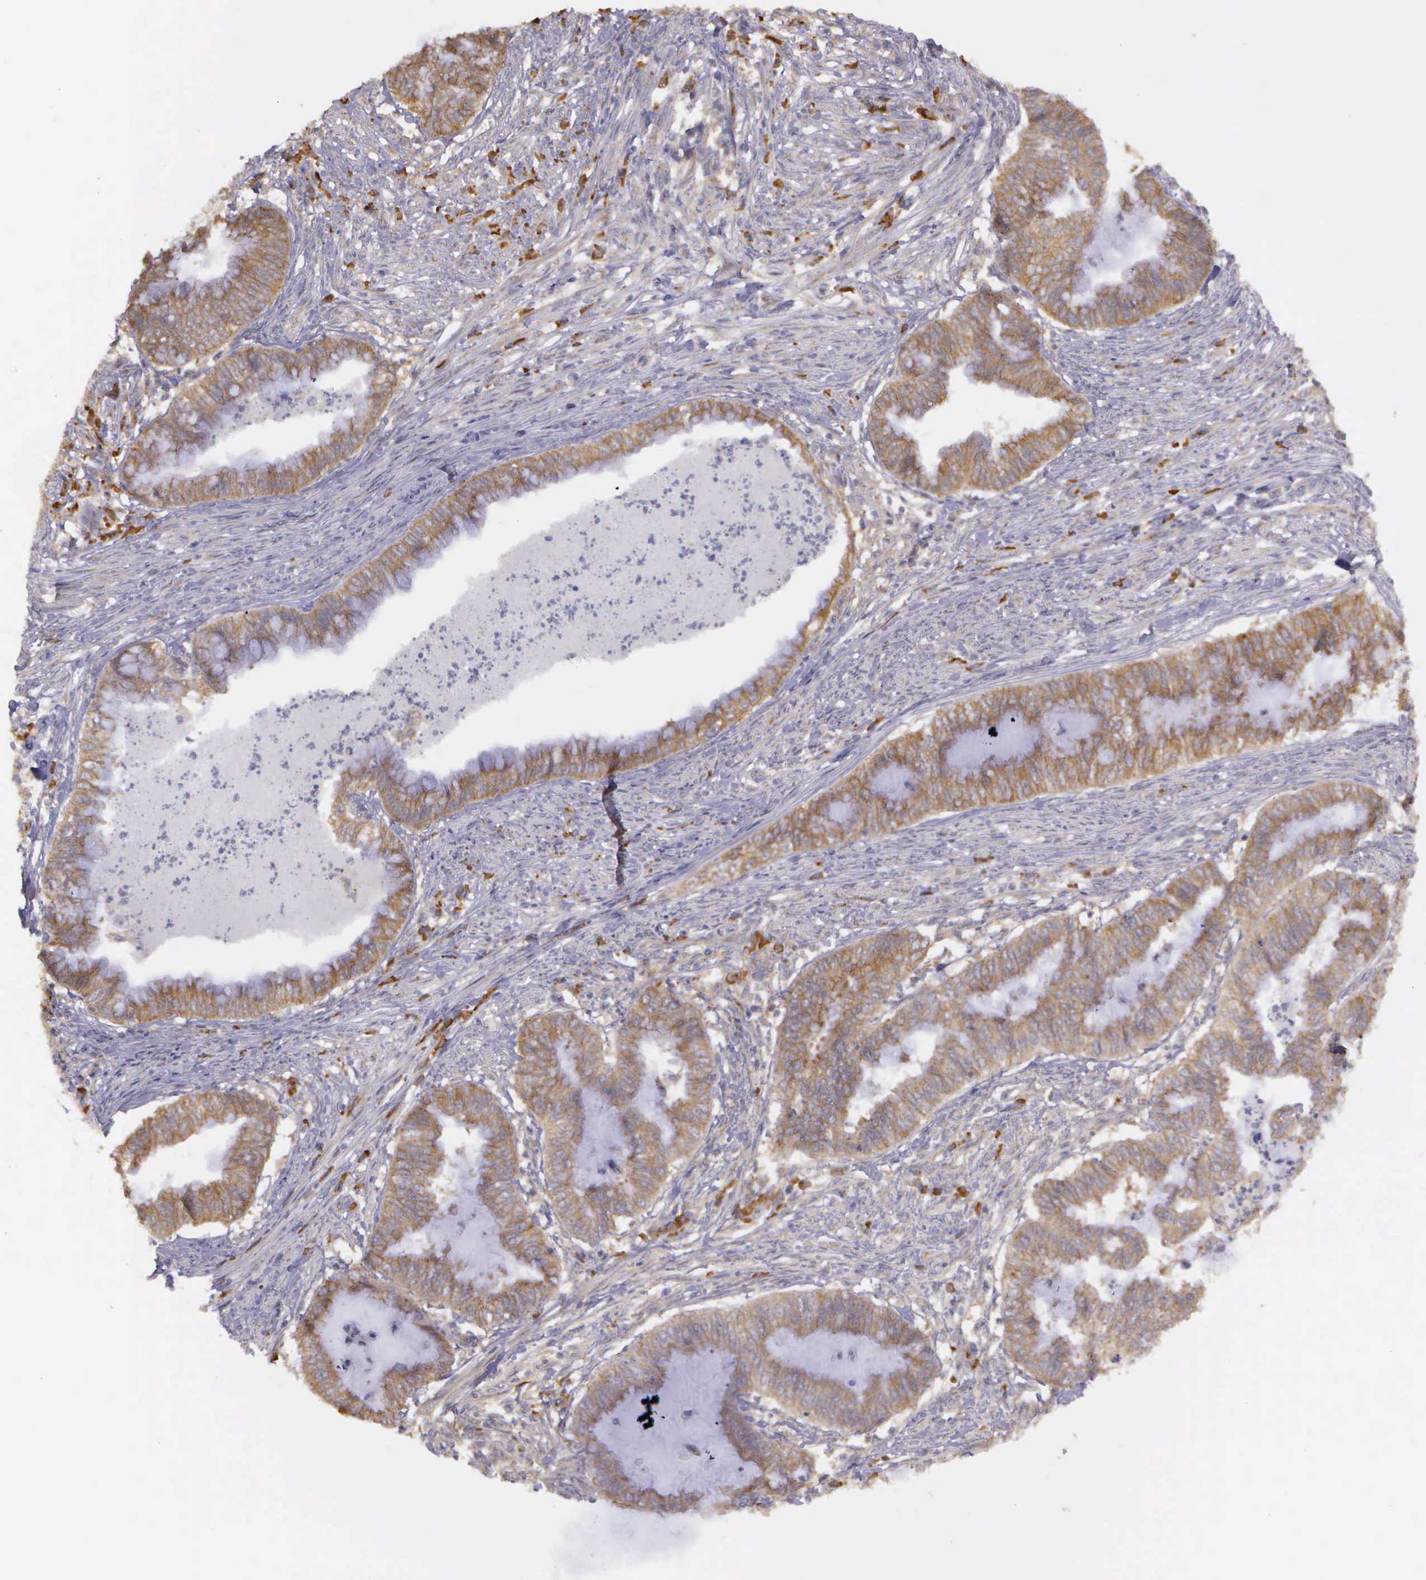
{"staining": {"intensity": "moderate", "quantity": ">75%", "location": "cytoplasmic/membranous"}, "tissue": "endometrial cancer", "cell_type": "Tumor cells", "image_type": "cancer", "snomed": [{"axis": "morphology", "description": "Necrosis, NOS"}, {"axis": "morphology", "description": "Adenocarcinoma, NOS"}, {"axis": "topography", "description": "Endometrium"}], "caption": "A photomicrograph of endometrial cancer stained for a protein reveals moderate cytoplasmic/membranous brown staining in tumor cells.", "gene": "EIF5", "patient": {"sex": "female", "age": 79}}